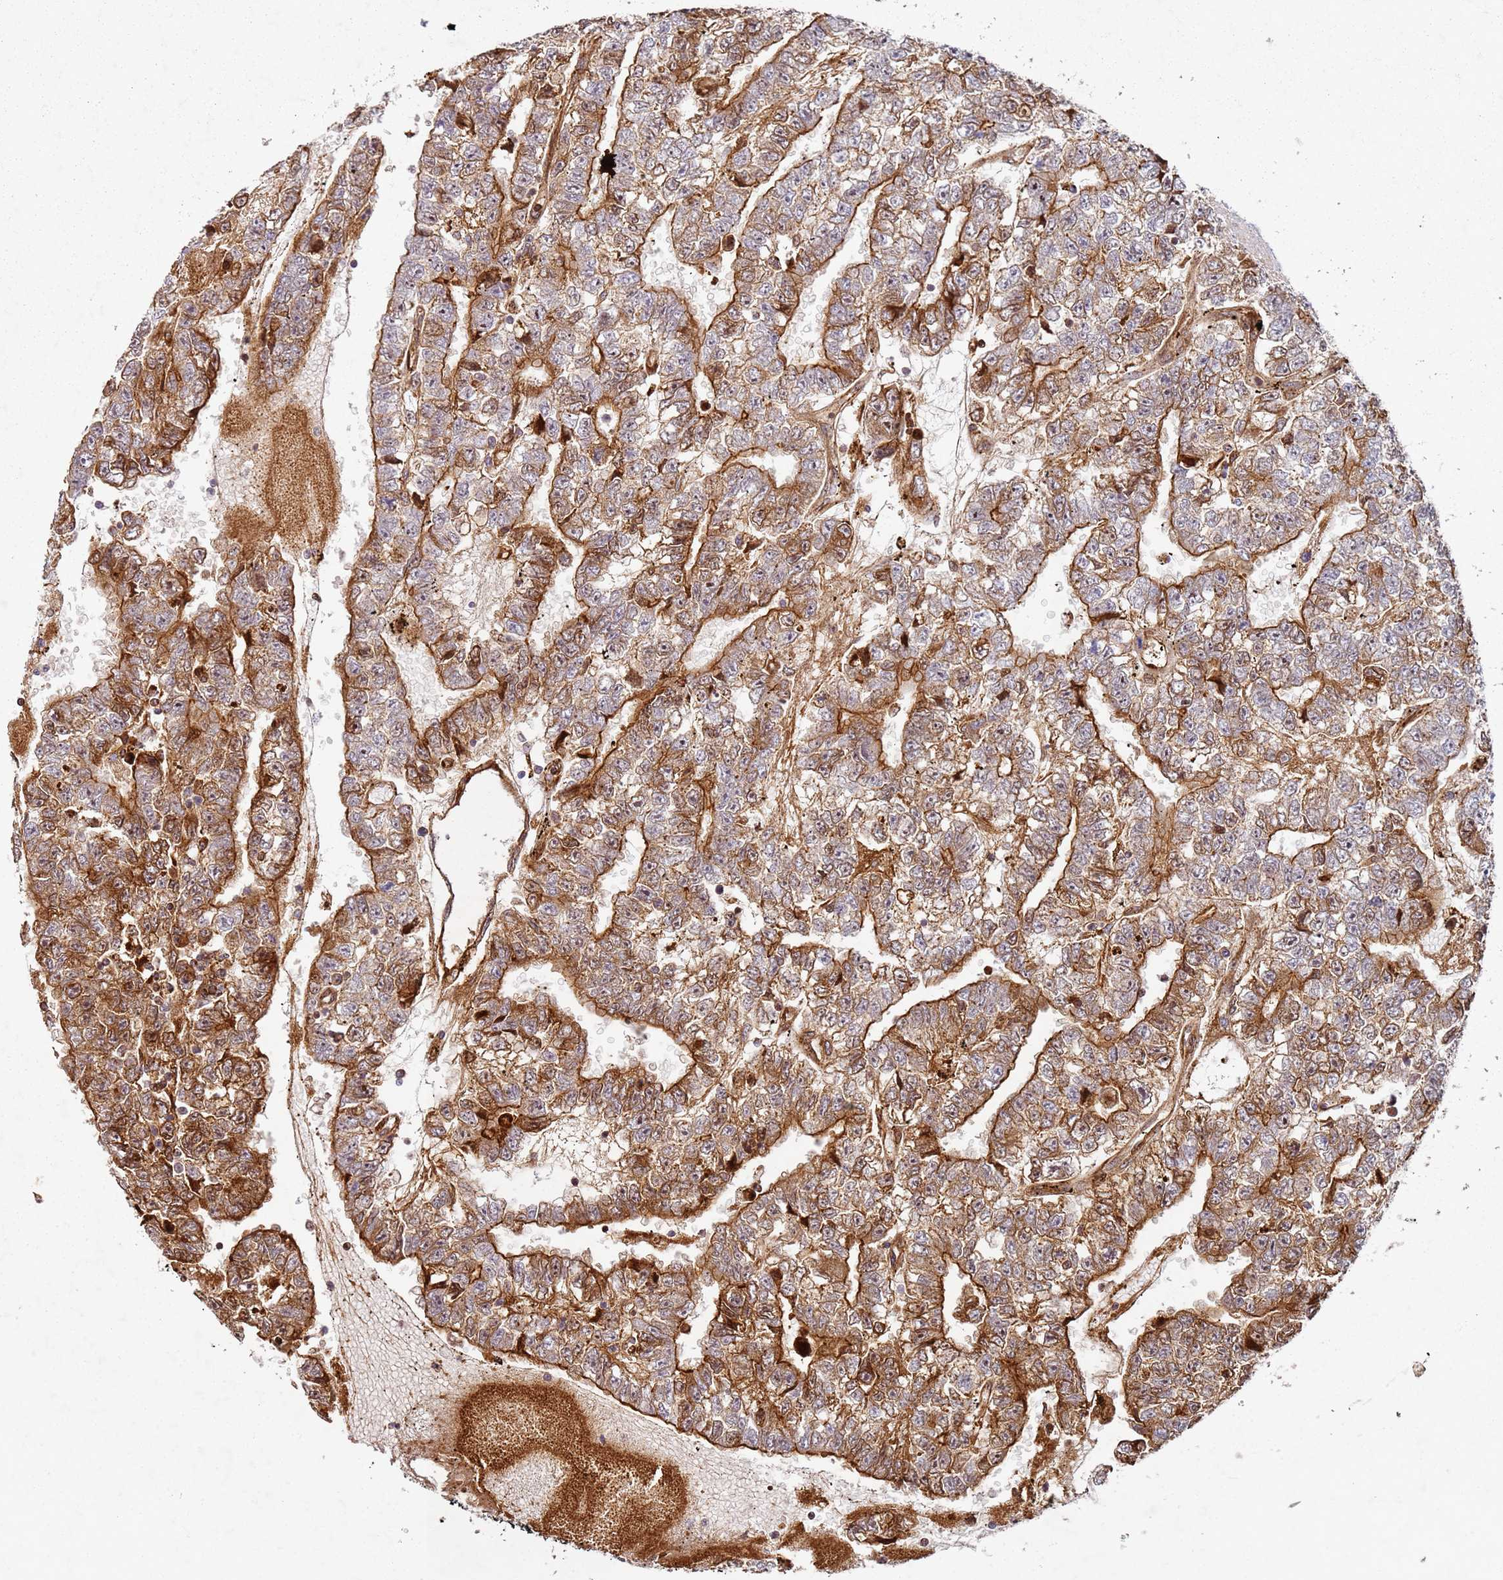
{"staining": {"intensity": "strong", "quantity": "25%-75%", "location": "cytoplasmic/membranous"}, "tissue": "testis cancer", "cell_type": "Tumor cells", "image_type": "cancer", "snomed": [{"axis": "morphology", "description": "Carcinoma, Embryonal, NOS"}, {"axis": "topography", "description": "Testis"}], "caption": "Immunohistochemical staining of testis cancer (embryonal carcinoma) shows high levels of strong cytoplasmic/membranous protein expression in about 25%-75% of tumor cells. The staining was performed using DAB to visualize the protein expression in brown, while the nuclei were stained in blue with hematoxylin (Magnification: 20x).", "gene": "C2CD4B", "patient": {"sex": "male", "age": 25}}